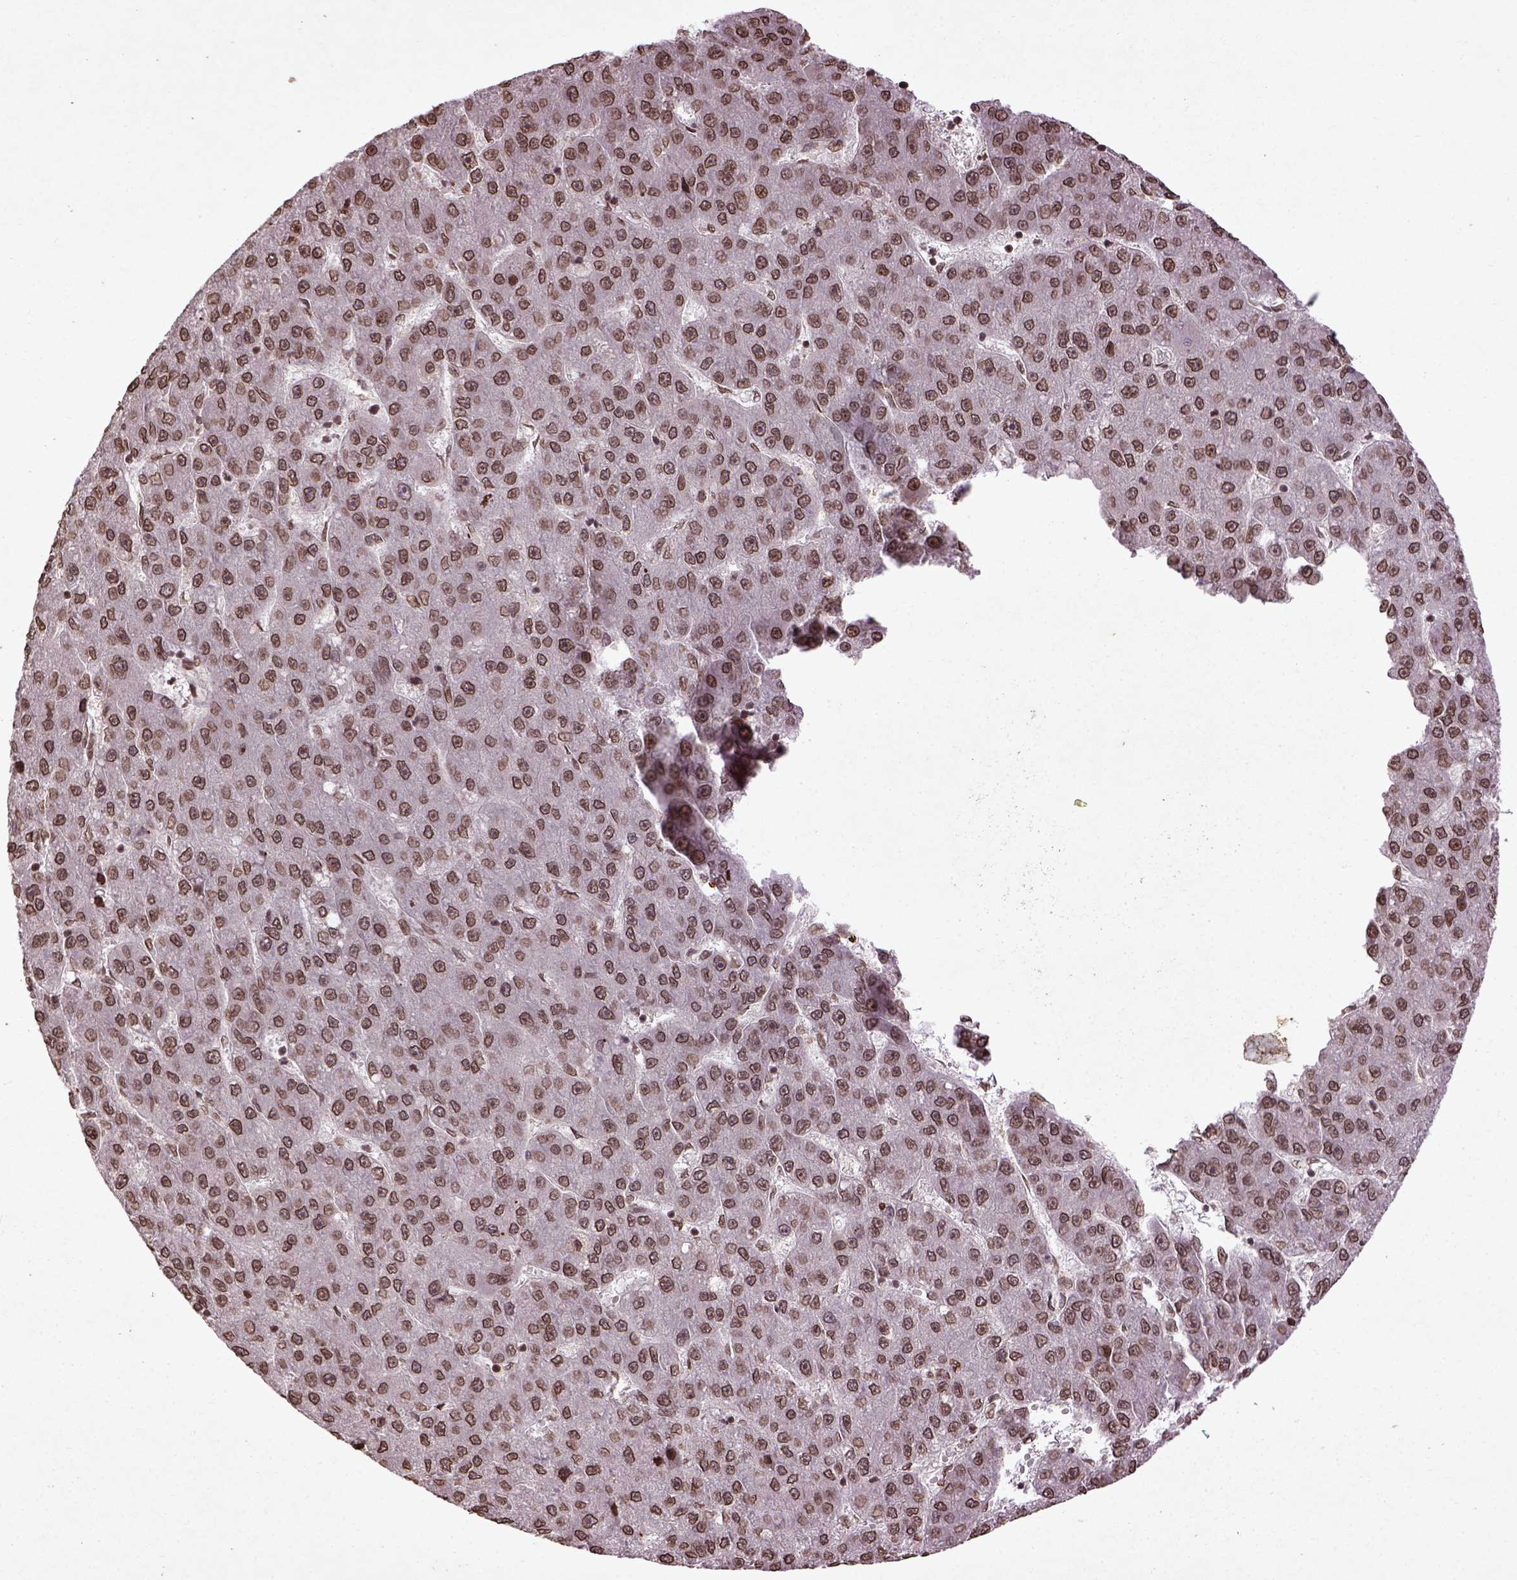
{"staining": {"intensity": "moderate", "quantity": ">75%", "location": "nuclear"}, "tissue": "liver cancer", "cell_type": "Tumor cells", "image_type": "cancer", "snomed": [{"axis": "morphology", "description": "Carcinoma, Hepatocellular, NOS"}, {"axis": "topography", "description": "Liver"}], "caption": "This is a photomicrograph of IHC staining of liver cancer, which shows moderate staining in the nuclear of tumor cells.", "gene": "BANF1", "patient": {"sex": "male", "age": 67}}